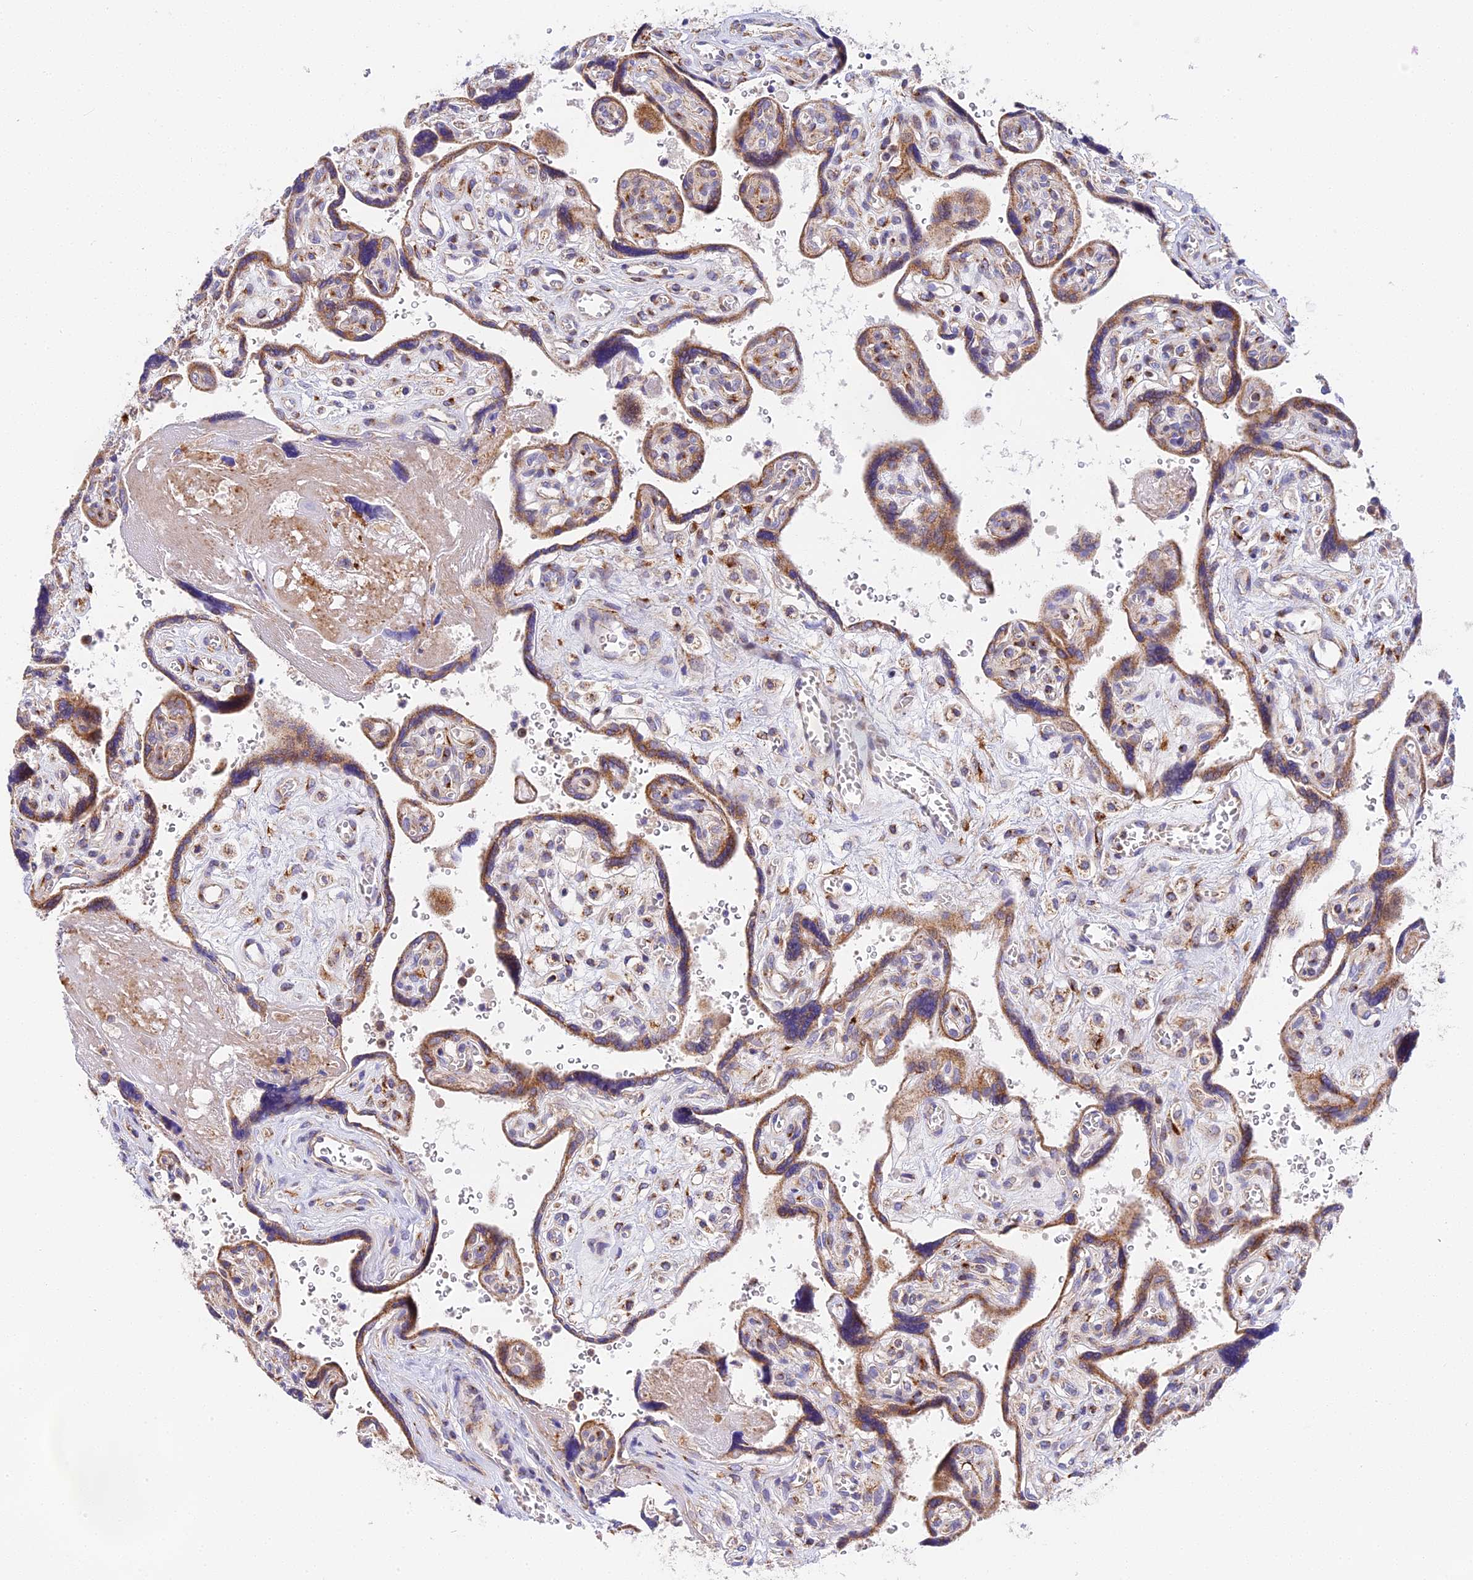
{"staining": {"intensity": "moderate", "quantity": "25%-75%", "location": "cytoplasmic/membranous"}, "tissue": "placenta", "cell_type": "Trophoblastic cells", "image_type": "normal", "snomed": [{"axis": "morphology", "description": "Normal tissue, NOS"}, {"axis": "topography", "description": "Placenta"}], "caption": "High-power microscopy captured an IHC photomicrograph of unremarkable placenta, revealing moderate cytoplasmic/membranous expression in about 25%-75% of trophoblastic cells.", "gene": "MRAS", "patient": {"sex": "female", "age": 39}}